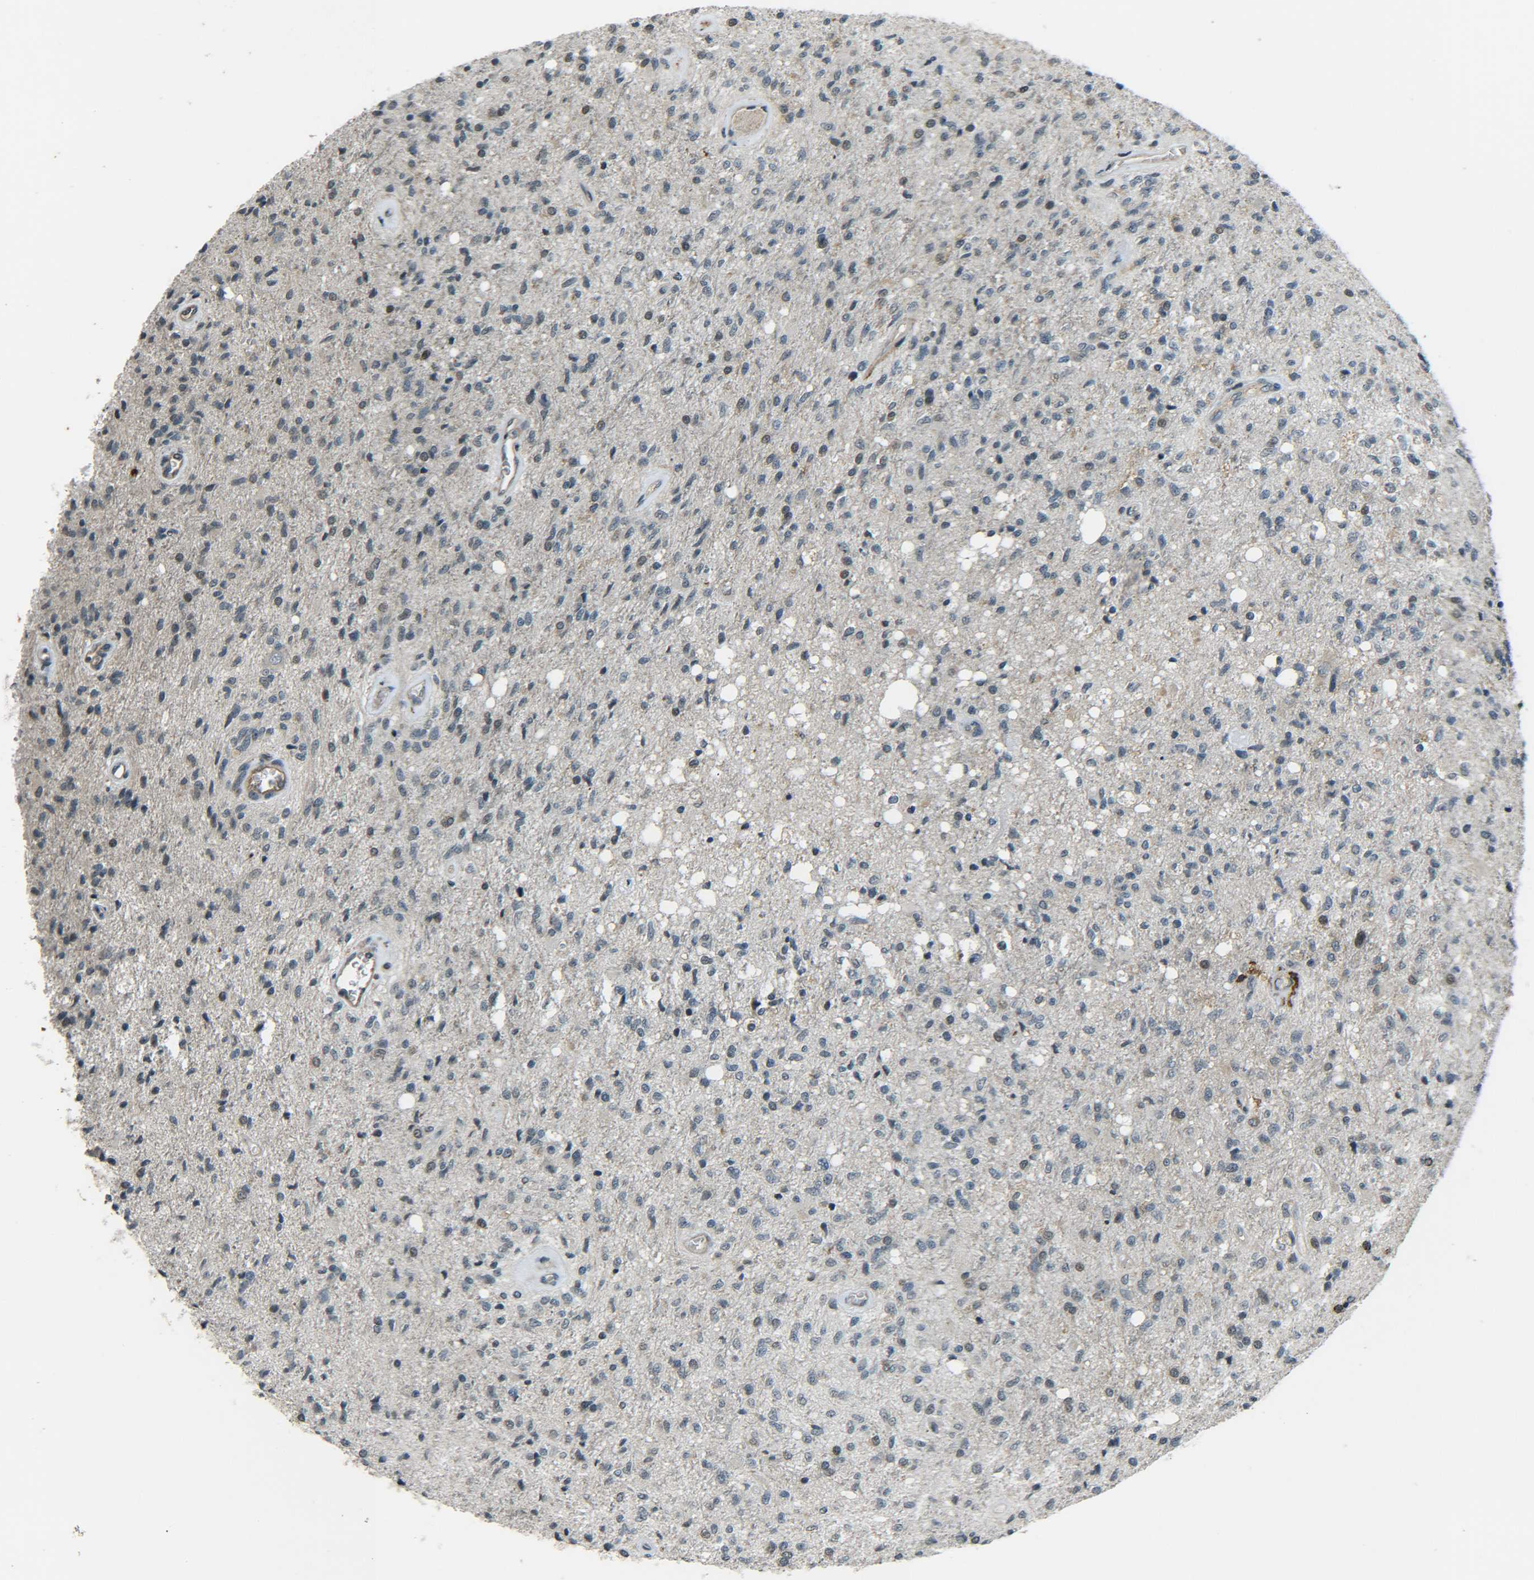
{"staining": {"intensity": "negative", "quantity": "none", "location": "none"}, "tissue": "glioma", "cell_type": "Tumor cells", "image_type": "cancer", "snomed": [{"axis": "morphology", "description": "Normal tissue, NOS"}, {"axis": "morphology", "description": "Glioma, malignant, High grade"}, {"axis": "topography", "description": "Cerebral cortex"}], "caption": "This is a micrograph of IHC staining of glioma, which shows no positivity in tumor cells. (DAB immunohistochemistry, high magnification).", "gene": "DAB2", "patient": {"sex": "male", "age": 77}}